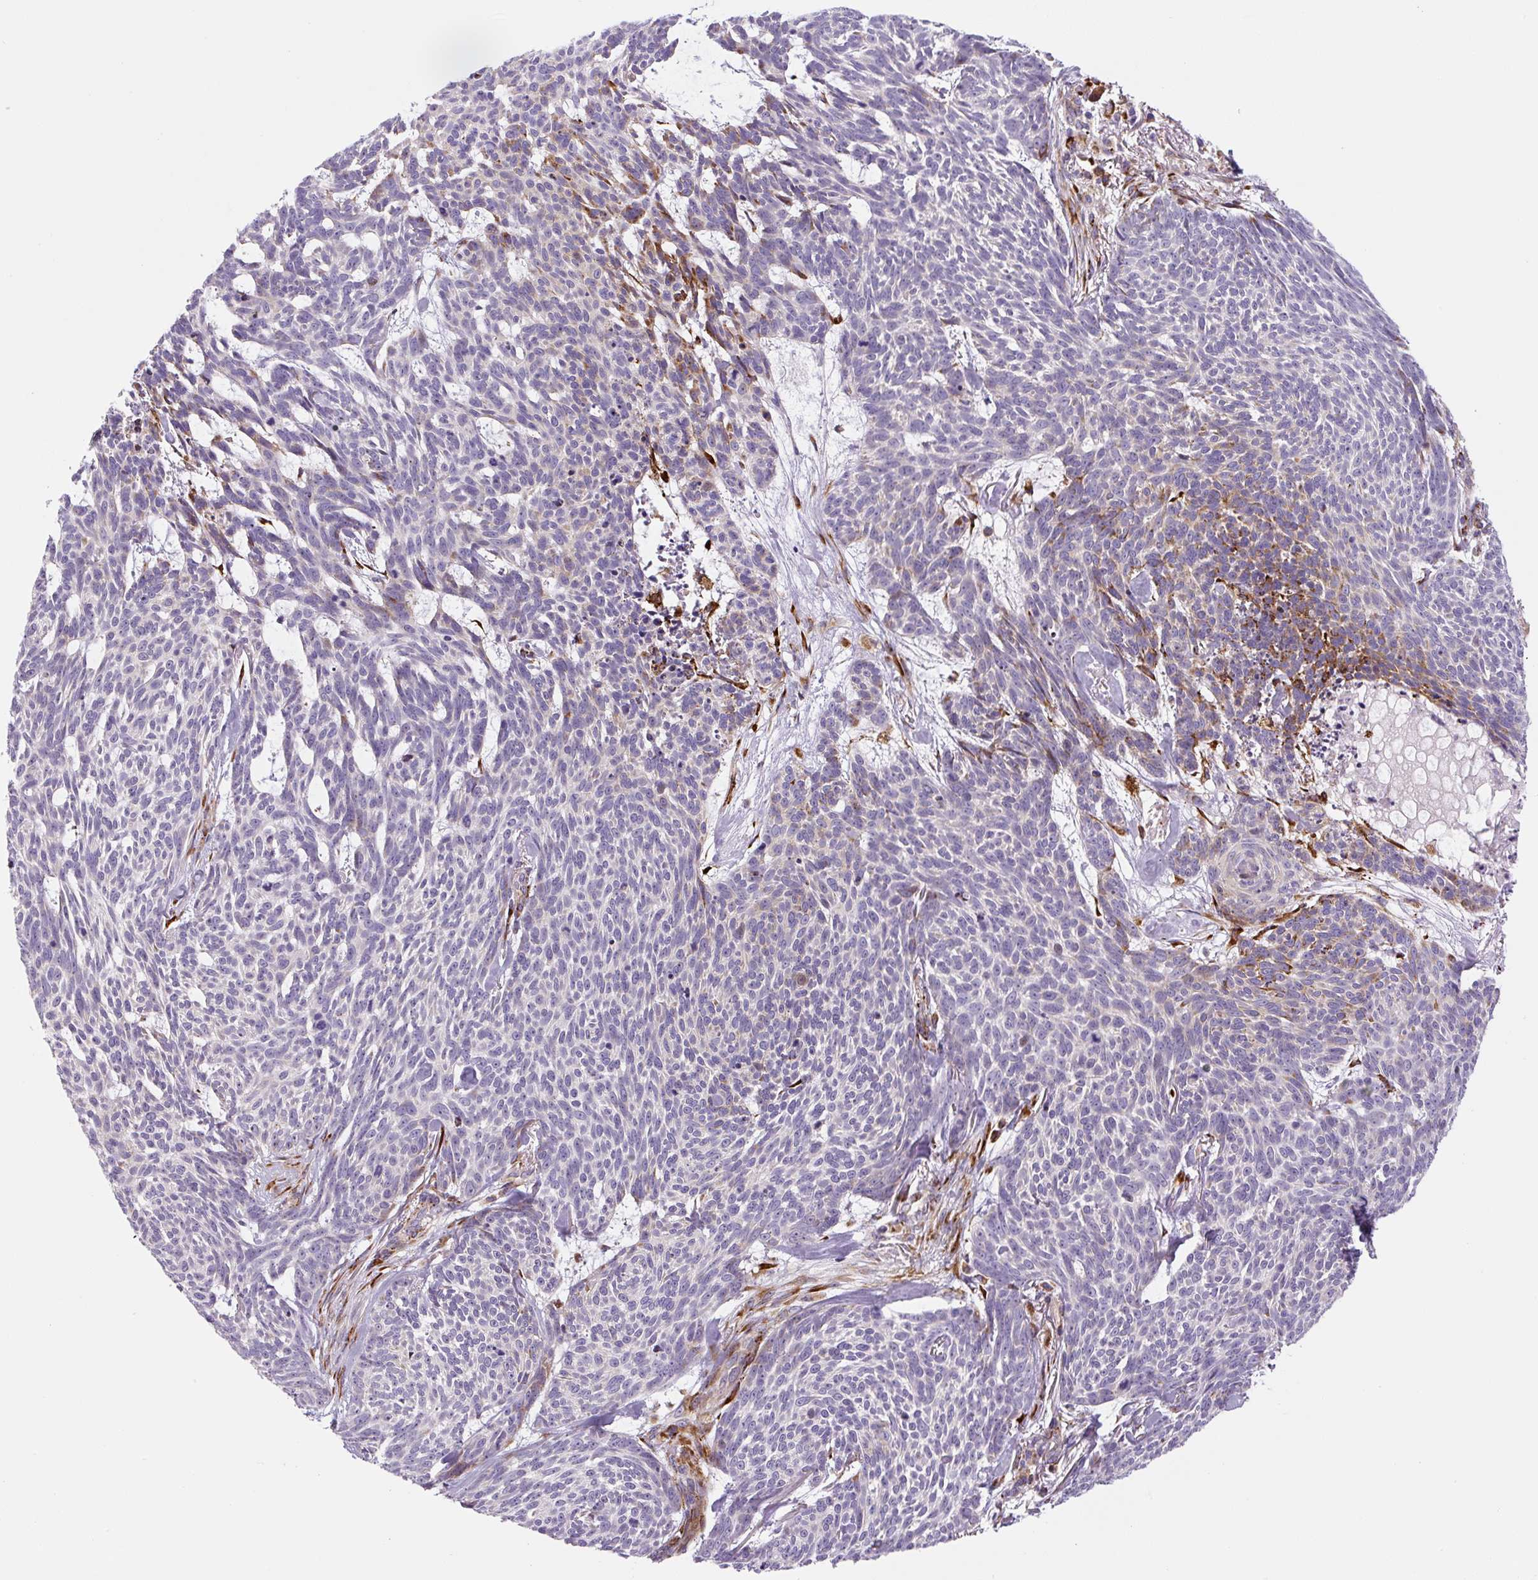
{"staining": {"intensity": "moderate", "quantity": "<25%", "location": "cytoplasmic/membranous"}, "tissue": "skin cancer", "cell_type": "Tumor cells", "image_type": "cancer", "snomed": [{"axis": "morphology", "description": "Basal cell carcinoma"}, {"axis": "topography", "description": "Skin"}], "caption": "Protein expression by immunohistochemistry (IHC) shows moderate cytoplasmic/membranous positivity in approximately <25% of tumor cells in skin cancer. Nuclei are stained in blue.", "gene": "DISP3", "patient": {"sex": "female", "age": 93}}